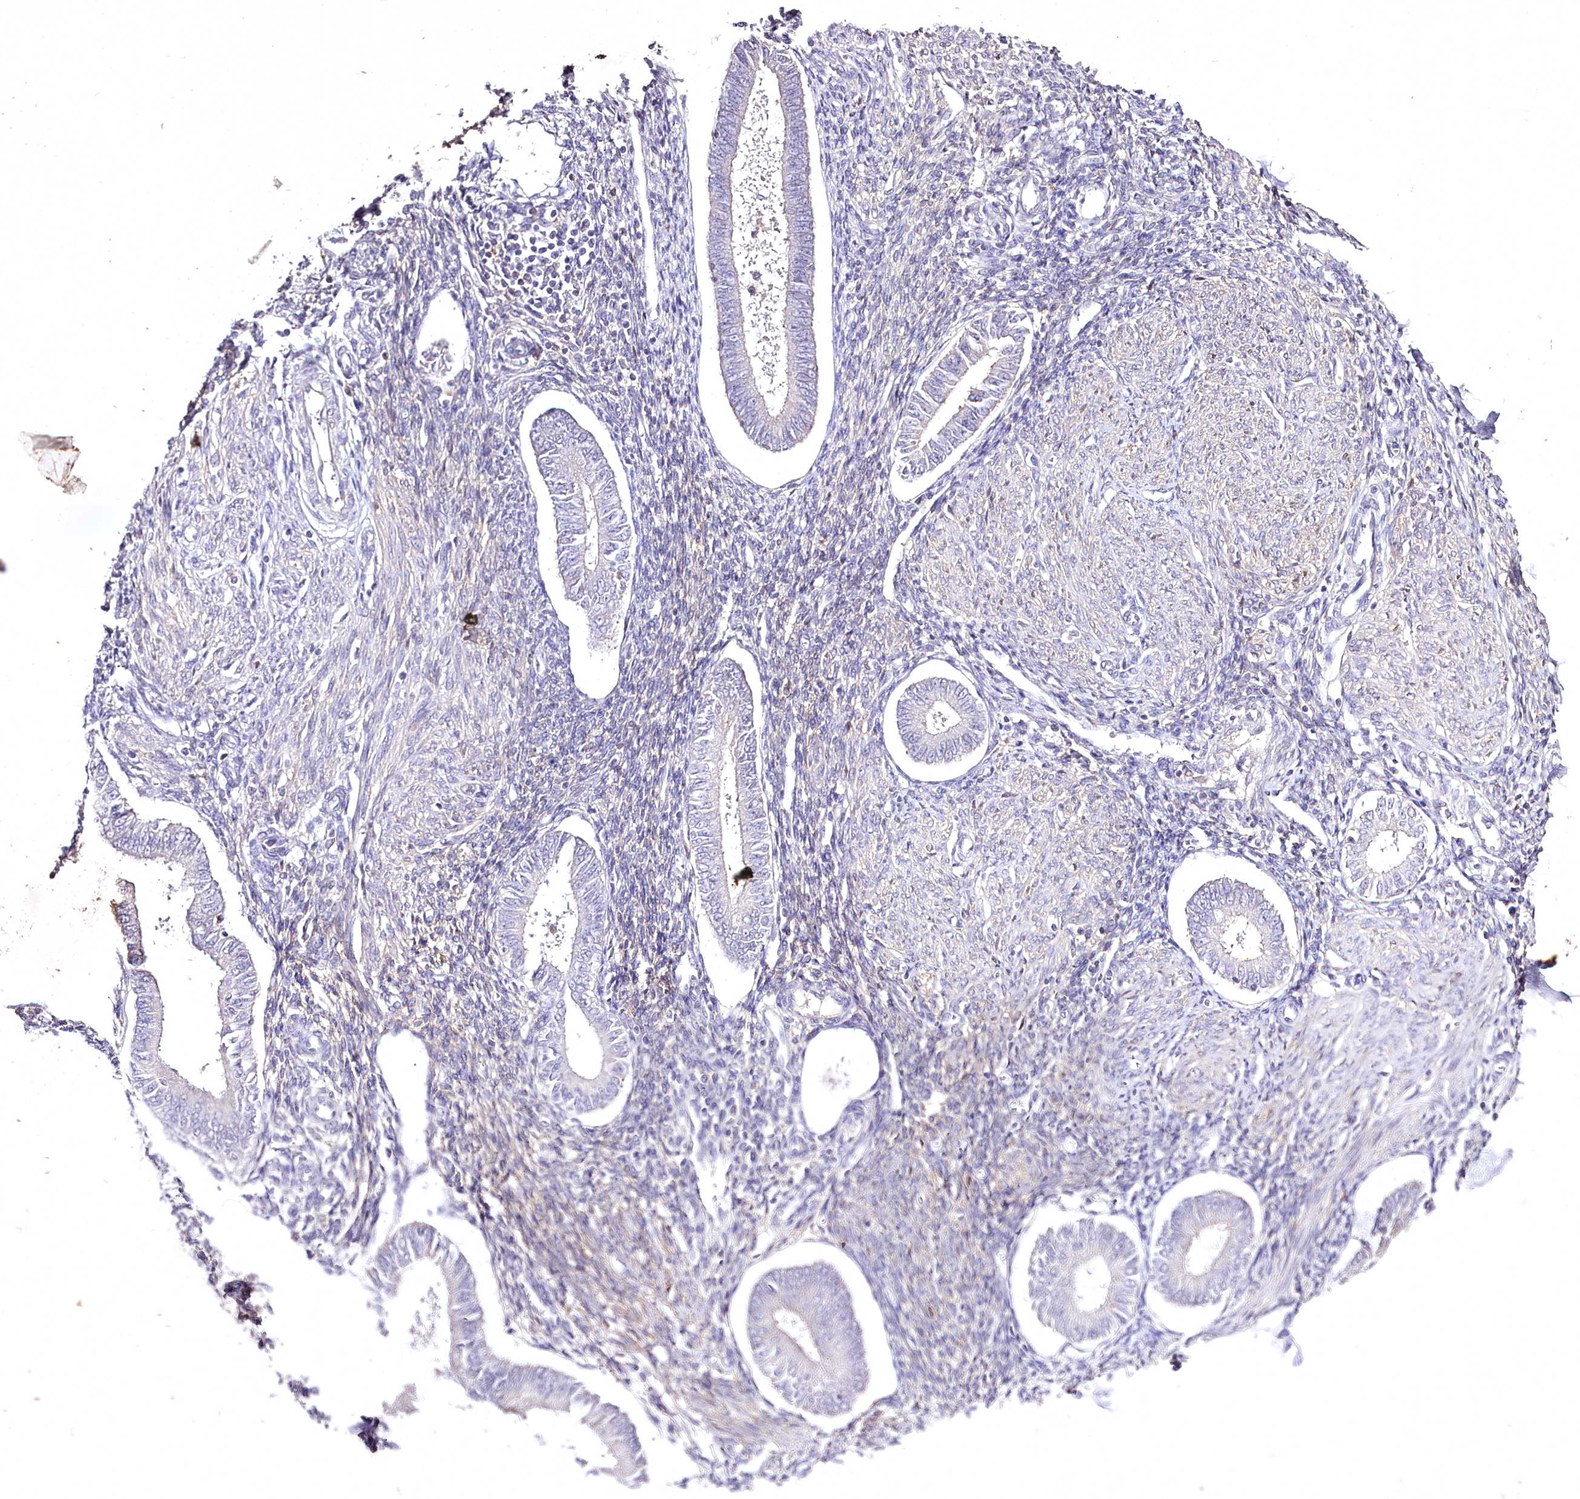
{"staining": {"intensity": "negative", "quantity": "none", "location": "none"}, "tissue": "endometrium", "cell_type": "Cells in endometrial stroma", "image_type": "normal", "snomed": [{"axis": "morphology", "description": "Normal tissue, NOS"}, {"axis": "topography", "description": "Uterus"}, {"axis": "topography", "description": "Endometrium"}], "caption": "IHC photomicrograph of normal endometrium: endometrium stained with DAB (3,3'-diaminobenzidine) demonstrates no significant protein expression in cells in endometrial stroma.", "gene": "ENPP1", "patient": {"sex": "female", "age": 48}}